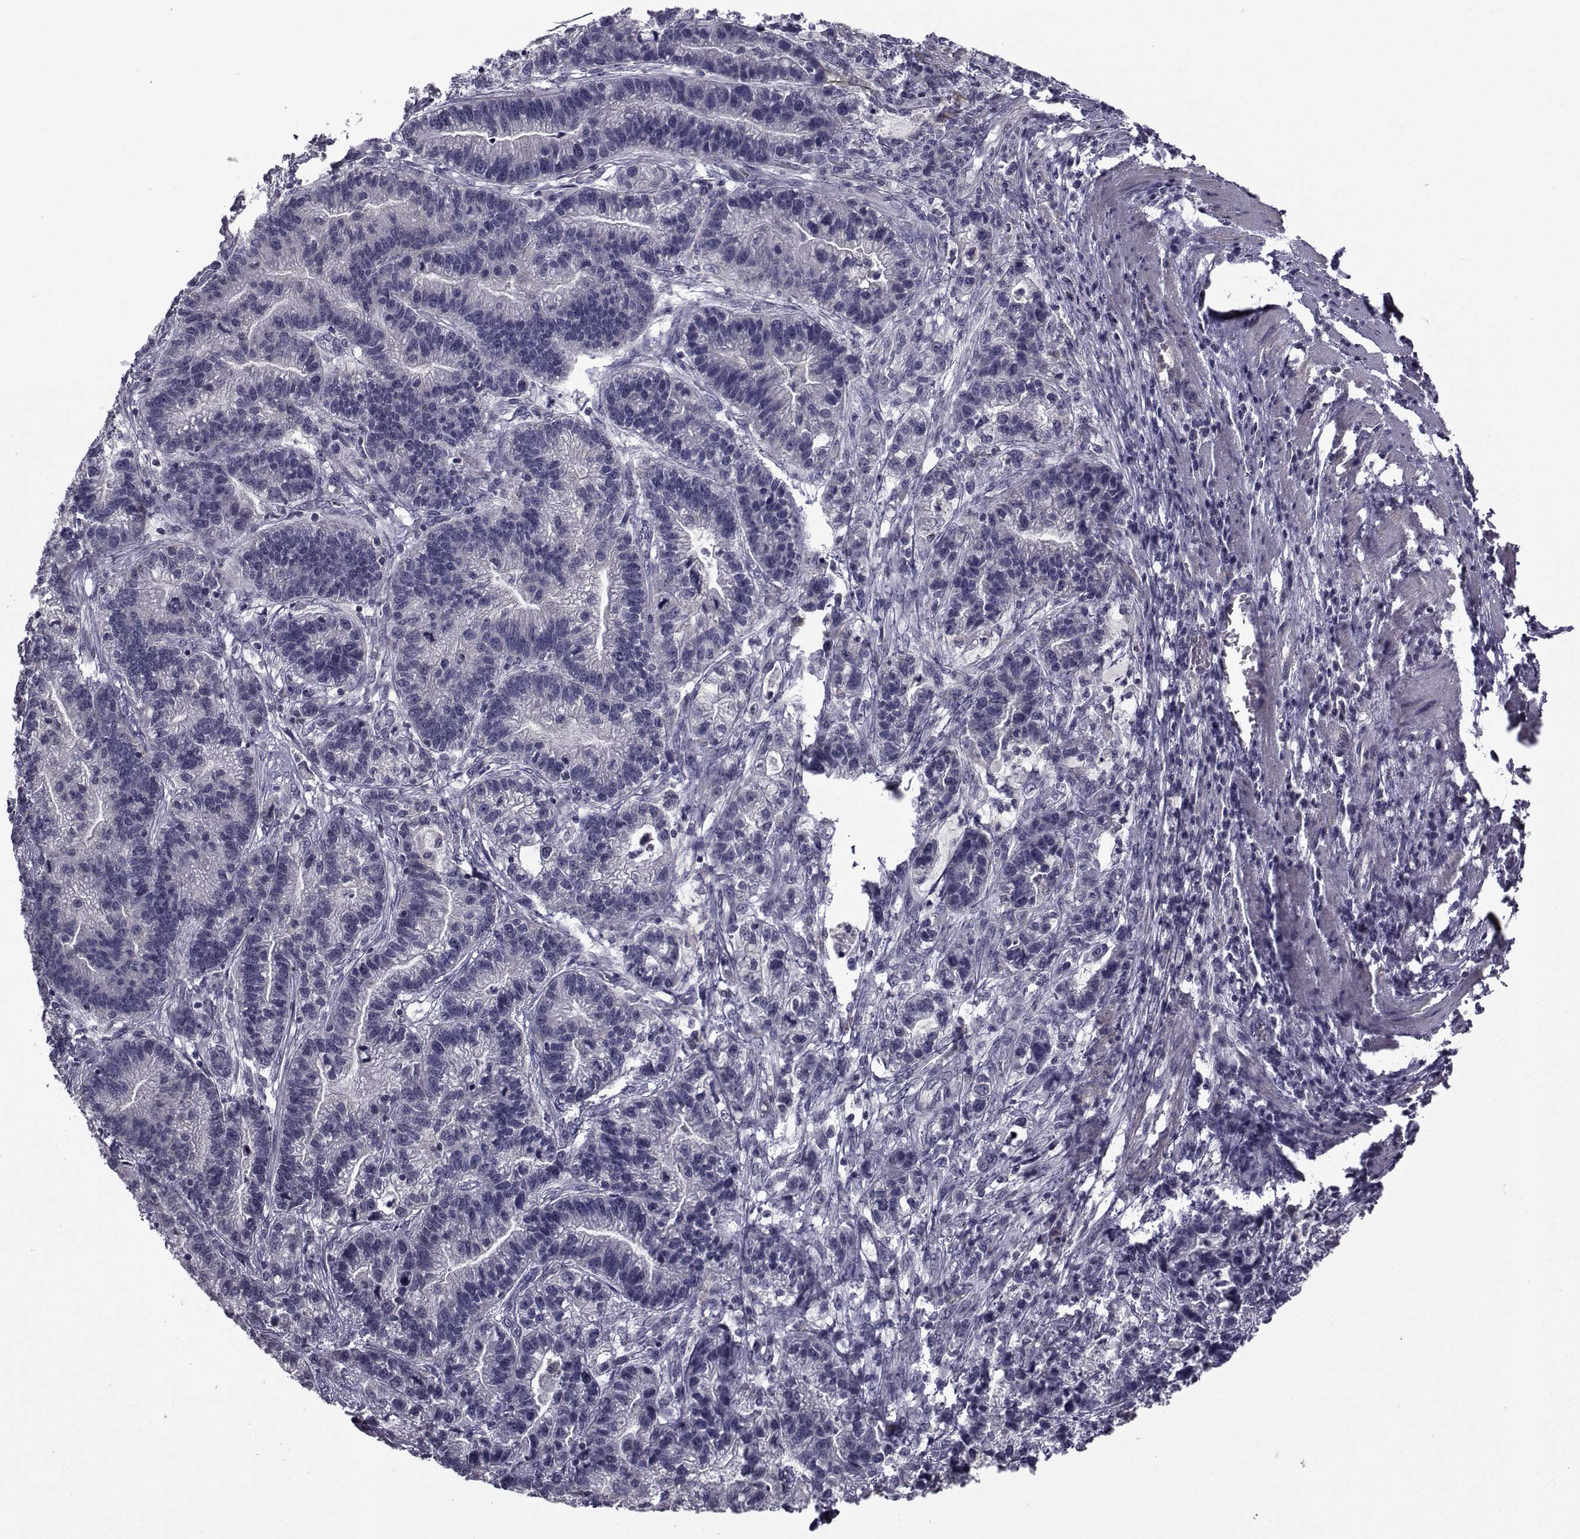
{"staining": {"intensity": "negative", "quantity": "none", "location": "none"}, "tissue": "stomach cancer", "cell_type": "Tumor cells", "image_type": "cancer", "snomed": [{"axis": "morphology", "description": "Adenocarcinoma, NOS"}, {"axis": "topography", "description": "Stomach"}], "caption": "Photomicrograph shows no significant protein staining in tumor cells of adenocarcinoma (stomach). (DAB IHC, high magnification).", "gene": "FDXR", "patient": {"sex": "male", "age": 83}}